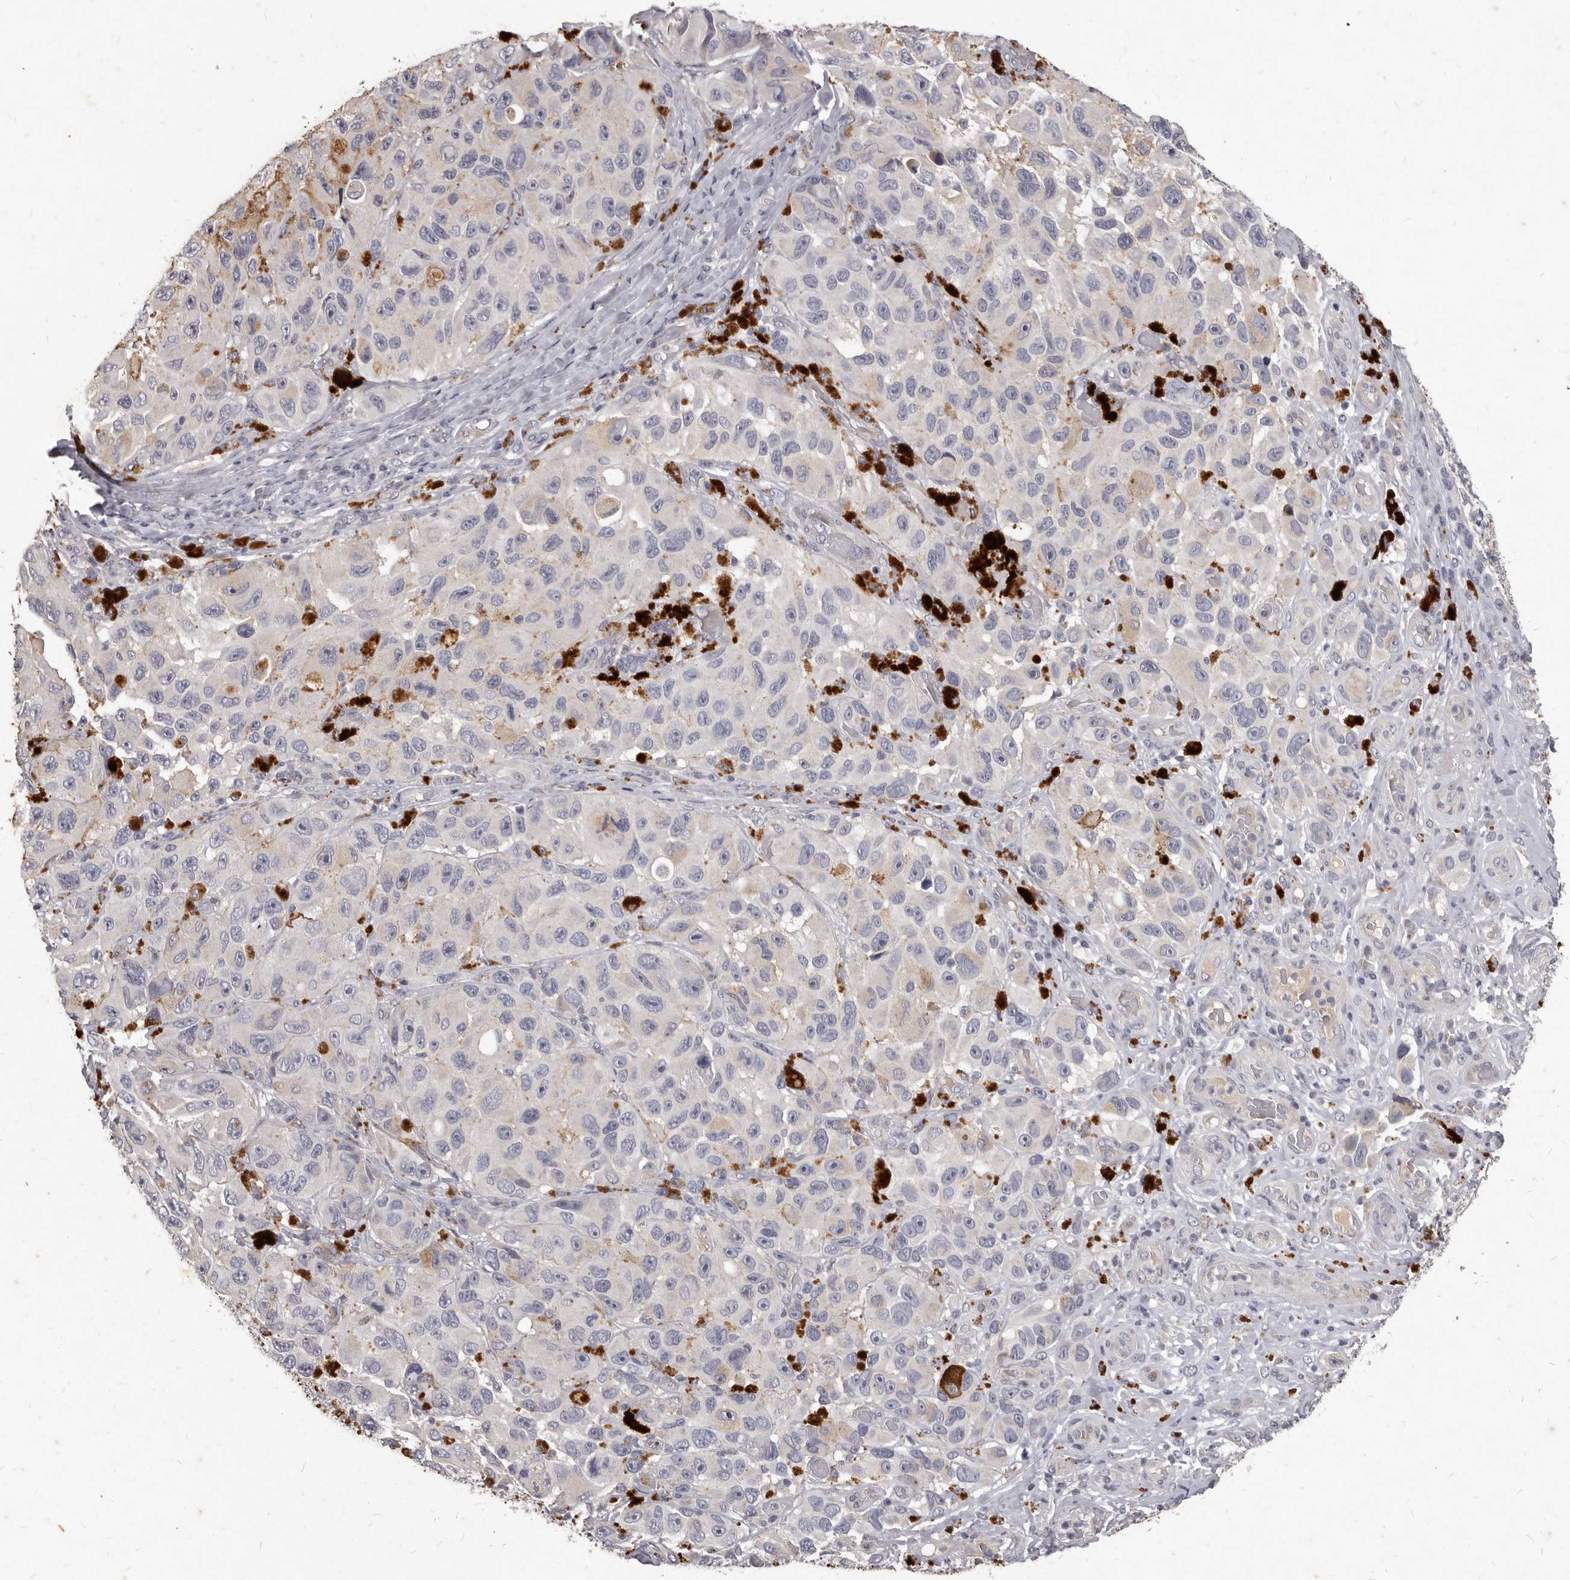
{"staining": {"intensity": "negative", "quantity": "none", "location": "none"}, "tissue": "melanoma", "cell_type": "Tumor cells", "image_type": "cancer", "snomed": [{"axis": "morphology", "description": "Malignant melanoma, NOS"}, {"axis": "topography", "description": "Skin"}], "caption": "High power microscopy image of an immunohistochemistry histopathology image of malignant melanoma, revealing no significant expression in tumor cells.", "gene": "GPRC5C", "patient": {"sex": "female", "age": 73}}